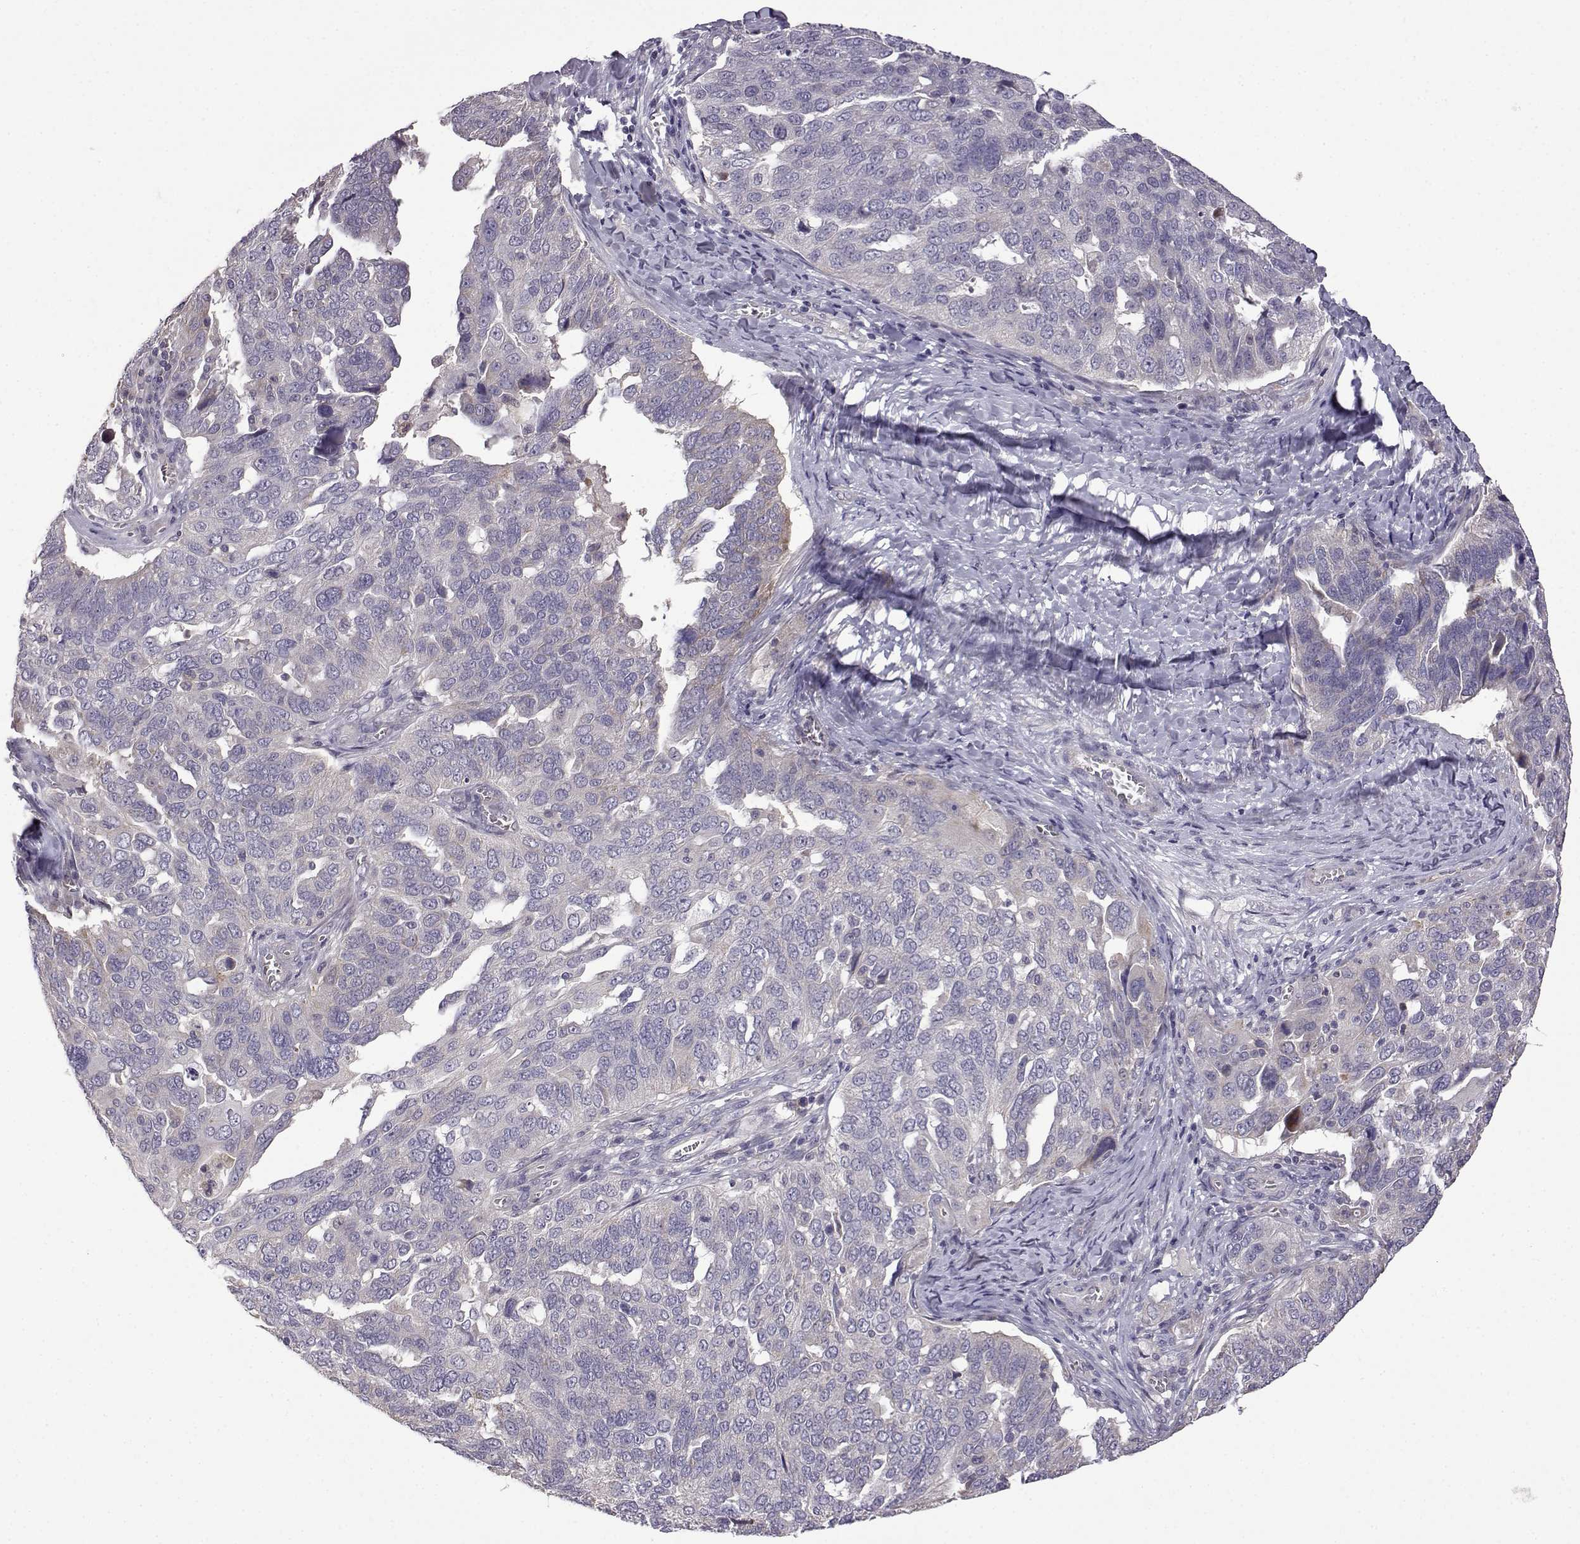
{"staining": {"intensity": "negative", "quantity": "none", "location": "none"}, "tissue": "ovarian cancer", "cell_type": "Tumor cells", "image_type": "cancer", "snomed": [{"axis": "morphology", "description": "Carcinoma, endometroid"}, {"axis": "topography", "description": "Soft tissue"}, {"axis": "topography", "description": "Ovary"}], "caption": "Human ovarian cancer stained for a protein using immunohistochemistry displays no expression in tumor cells.", "gene": "VGF", "patient": {"sex": "female", "age": 52}}